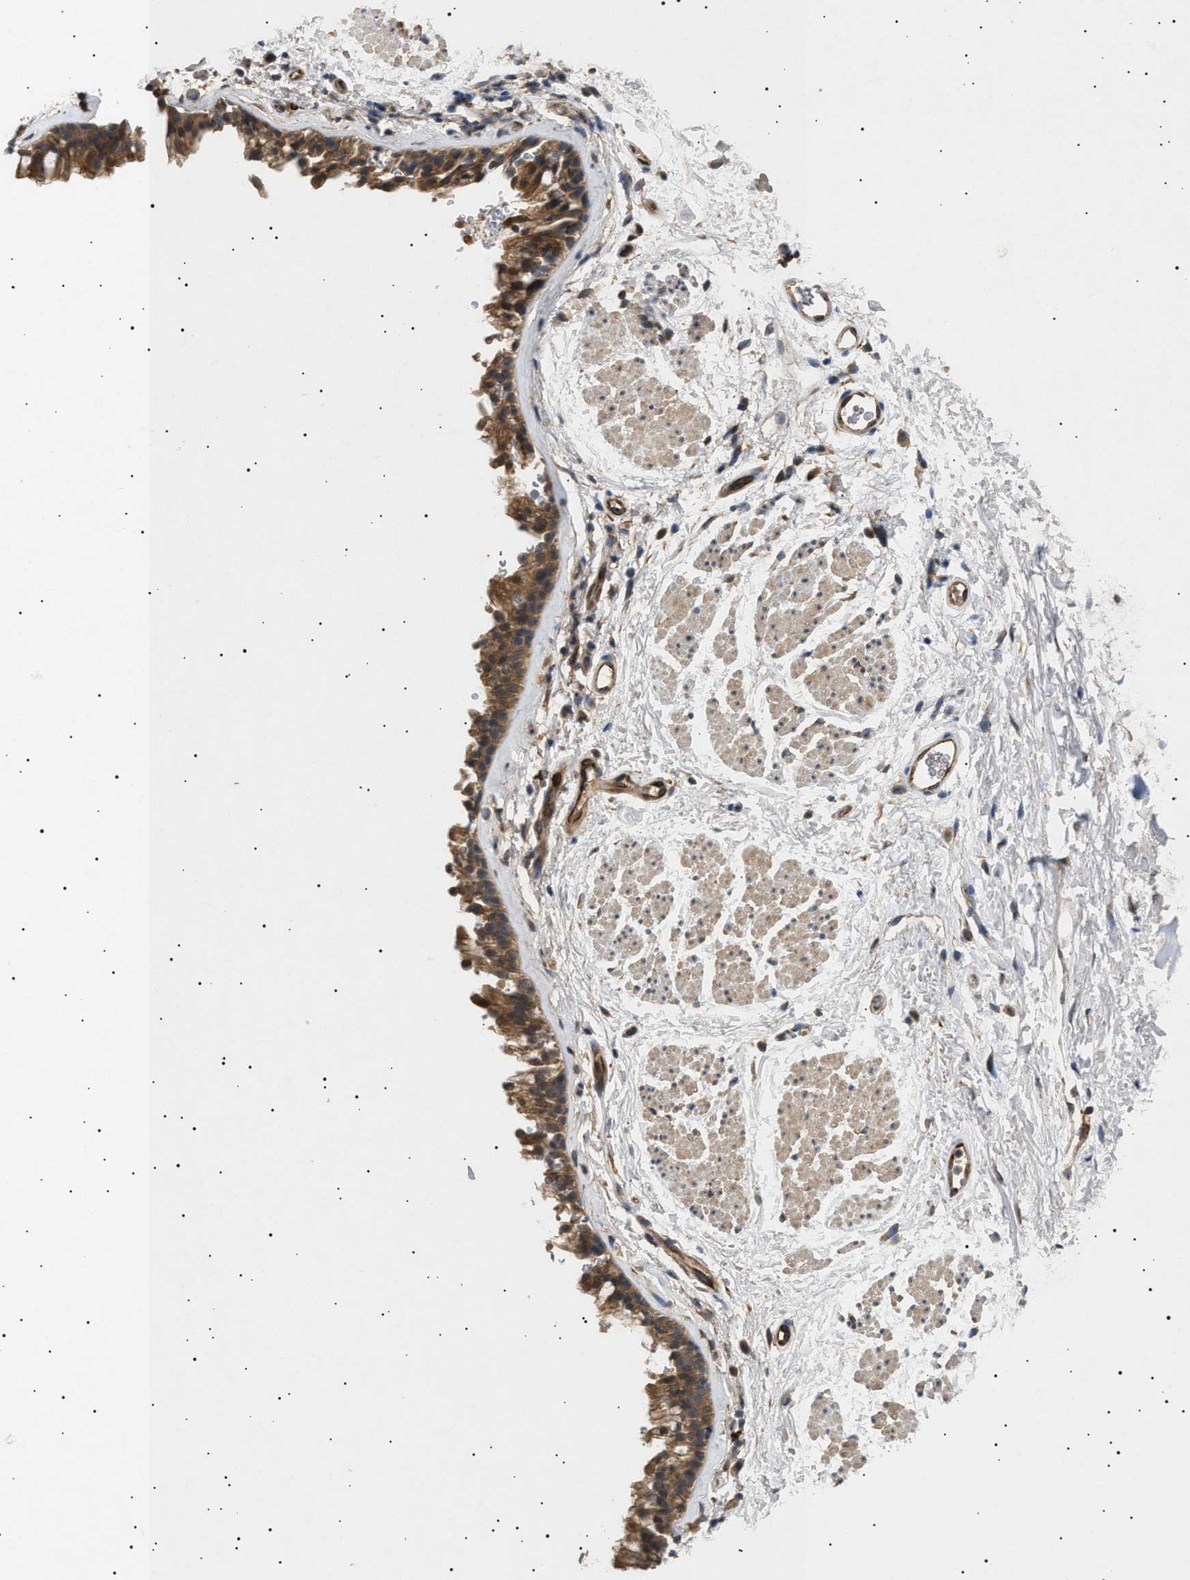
{"staining": {"intensity": "moderate", "quantity": ">75%", "location": "cytoplasmic/membranous"}, "tissue": "bronchus", "cell_type": "Respiratory epithelial cells", "image_type": "normal", "snomed": [{"axis": "morphology", "description": "Normal tissue, NOS"}, {"axis": "topography", "description": "Cartilage tissue"}, {"axis": "topography", "description": "Bronchus"}], "caption": "Moderate cytoplasmic/membranous protein positivity is present in about >75% of respiratory epithelial cells in bronchus.", "gene": "SIRT5", "patient": {"sex": "female", "age": 53}}